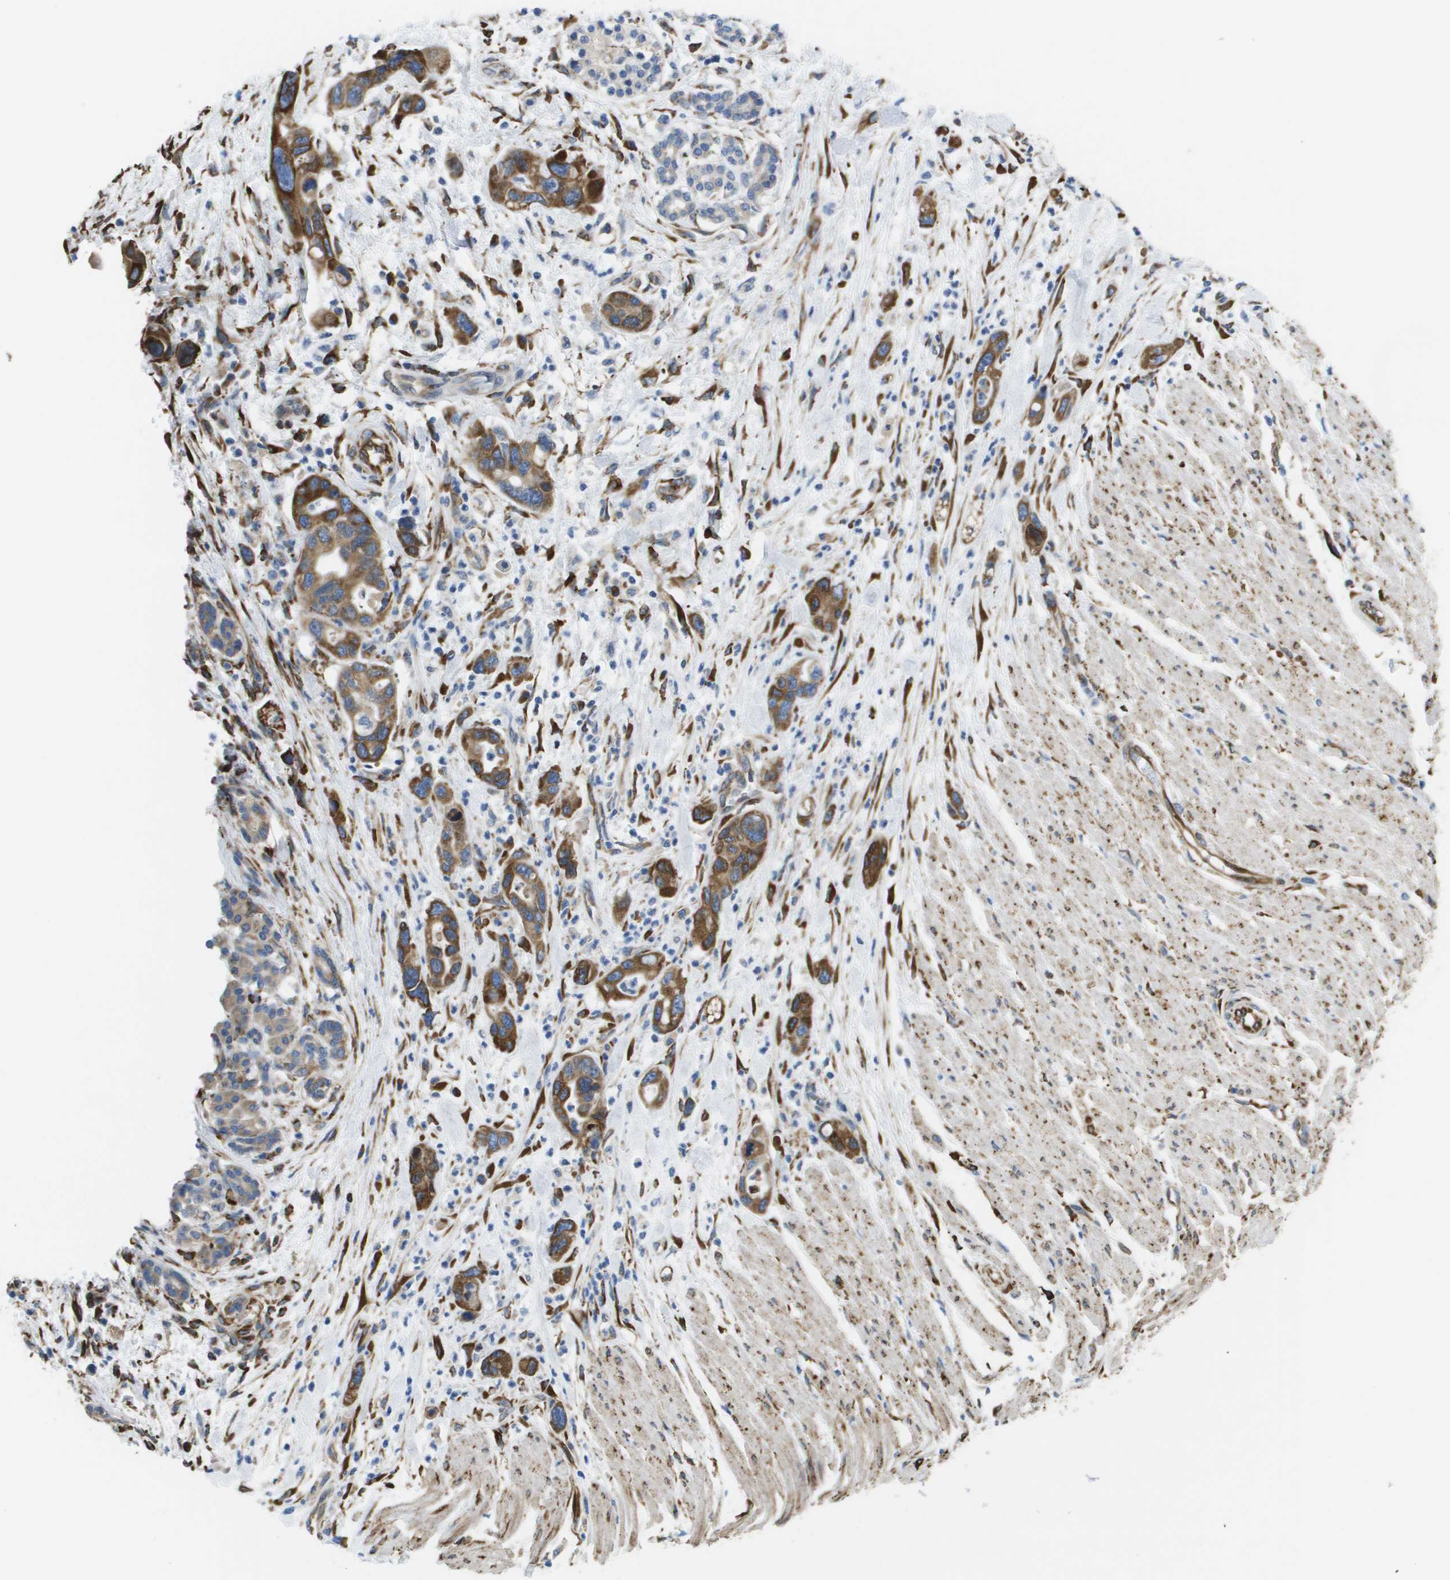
{"staining": {"intensity": "strong", "quantity": ">75%", "location": "cytoplasmic/membranous"}, "tissue": "pancreatic cancer", "cell_type": "Tumor cells", "image_type": "cancer", "snomed": [{"axis": "morphology", "description": "Normal tissue, NOS"}, {"axis": "morphology", "description": "Adenocarcinoma, NOS"}, {"axis": "topography", "description": "Pancreas"}], "caption": "This photomicrograph shows immunohistochemistry (IHC) staining of pancreatic adenocarcinoma, with high strong cytoplasmic/membranous expression in approximately >75% of tumor cells.", "gene": "ST3GAL2", "patient": {"sex": "female", "age": 71}}